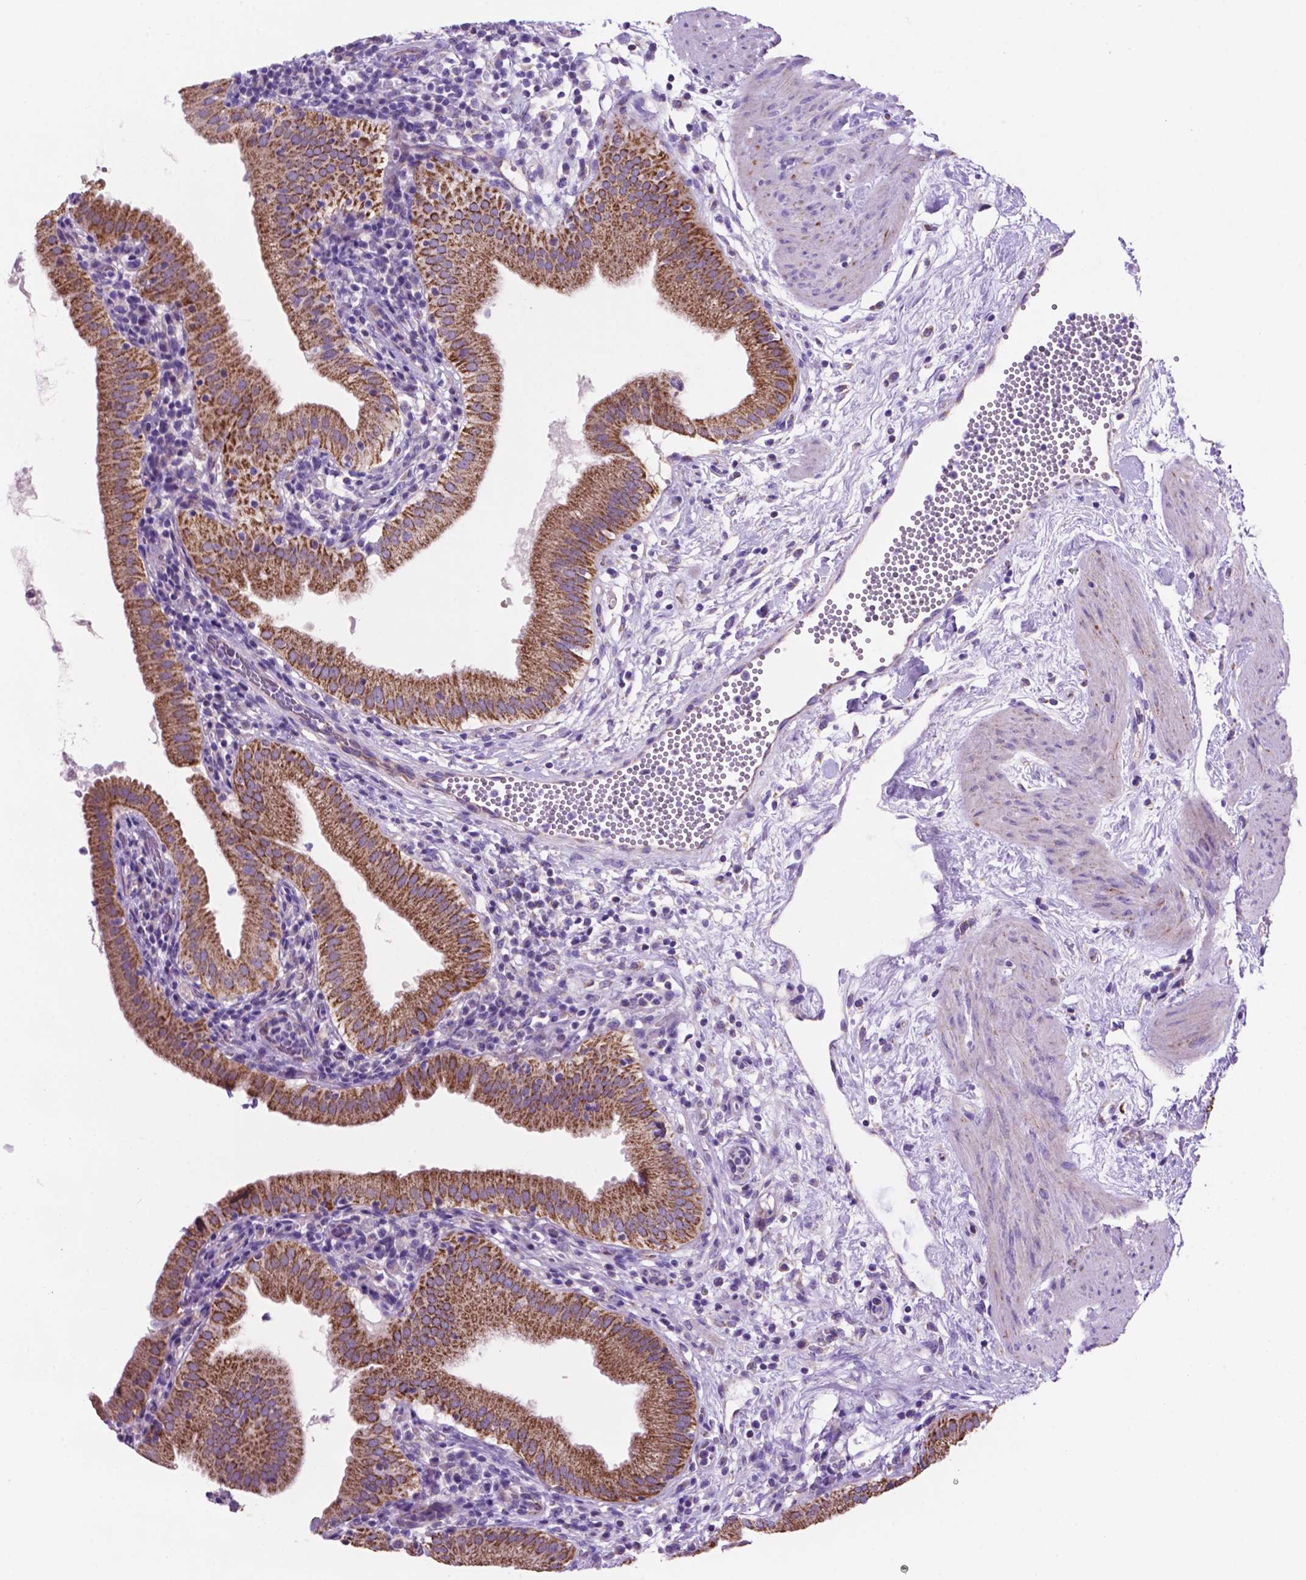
{"staining": {"intensity": "moderate", "quantity": ">75%", "location": "cytoplasmic/membranous"}, "tissue": "gallbladder", "cell_type": "Glandular cells", "image_type": "normal", "snomed": [{"axis": "morphology", "description": "Normal tissue, NOS"}, {"axis": "topography", "description": "Gallbladder"}], "caption": "This micrograph demonstrates normal gallbladder stained with IHC to label a protein in brown. The cytoplasmic/membranous of glandular cells show moderate positivity for the protein. Nuclei are counter-stained blue.", "gene": "TMEM121B", "patient": {"sex": "female", "age": 65}}